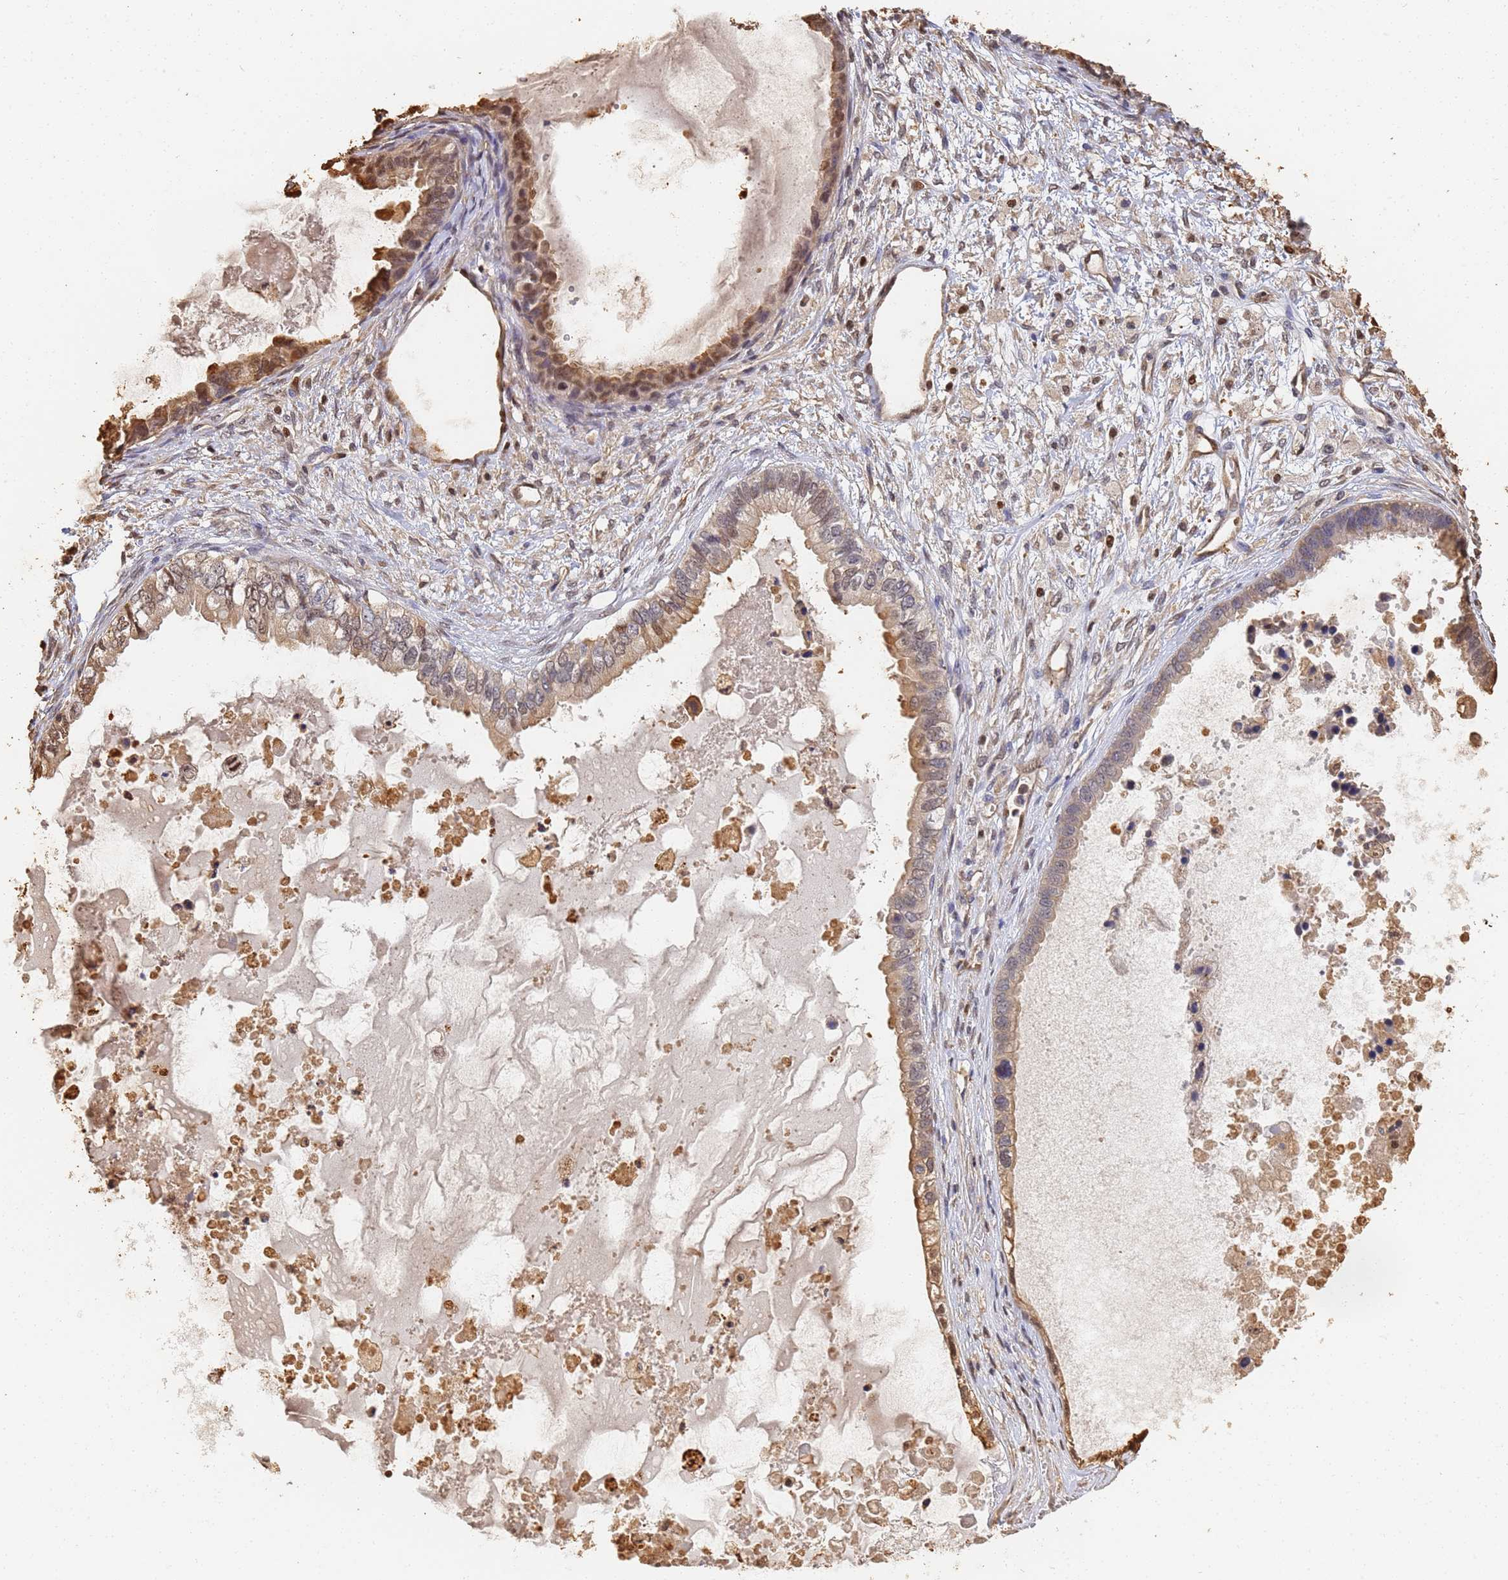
{"staining": {"intensity": "moderate", "quantity": "25%-75%", "location": "cytoplasmic/membranous,nuclear"}, "tissue": "ovarian cancer", "cell_type": "Tumor cells", "image_type": "cancer", "snomed": [{"axis": "morphology", "description": "Cystadenocarcinoma, mucinous, NOS"}, {"axis": "topography", "description": "Ovary"}], "caption": "Immunohistochemistry (IHC) histopathology image of neoplastic tissue: human ovarian cancer stained using immunohistochemistry displays medium levels of moderate protein expression localized specifically in the cytoplasmic/membranous and nuclear of tumor cells, appearing as a cytoplasmic/membranous and nuclear brown color.", "gene": "JAK2", "patient": {"sex": "female", "age": 80}}